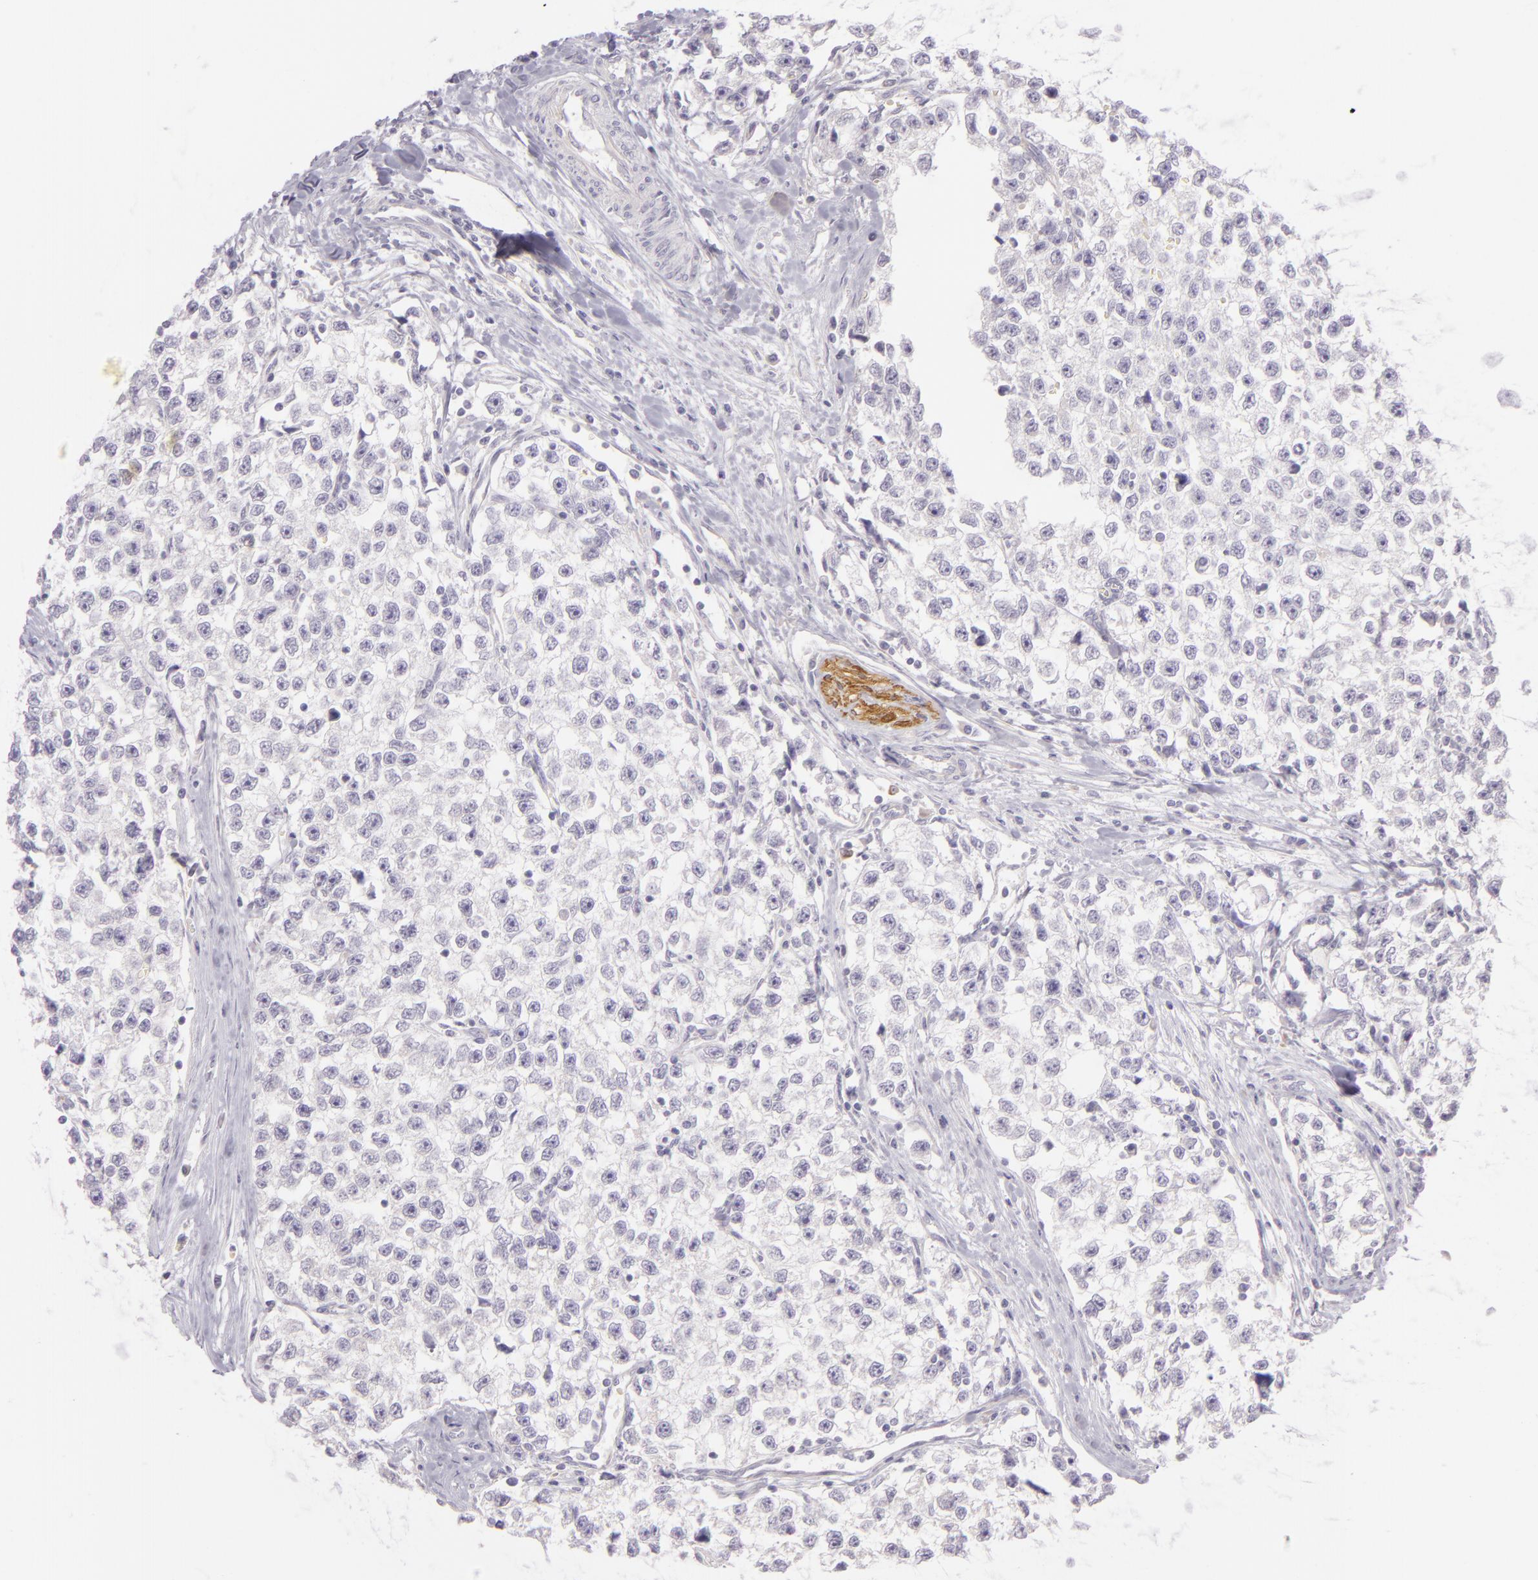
{"staining": {"intensity": "negative", "quantity": "none", "location": "none"}, "tissue": "testis cancer", "cell_type": "Tumor cells", "image_type": "cancer", "snomed": [{"axis": "morphology", "description": "Seminoma, NOS"}, {"axis": "morphology", "description": "Carcinoma, Embryonal, NOS"}, {"axis": "topography", "description": "Testis"}], "caption": "Immunohistochemistry image of testis cancer (embryonal carcinoma) stained for a protein (brown), which reveals no positivity in tumor cells.", "gene": "ZC3H7B", "patient": {"sex": "male", "age": 30}}